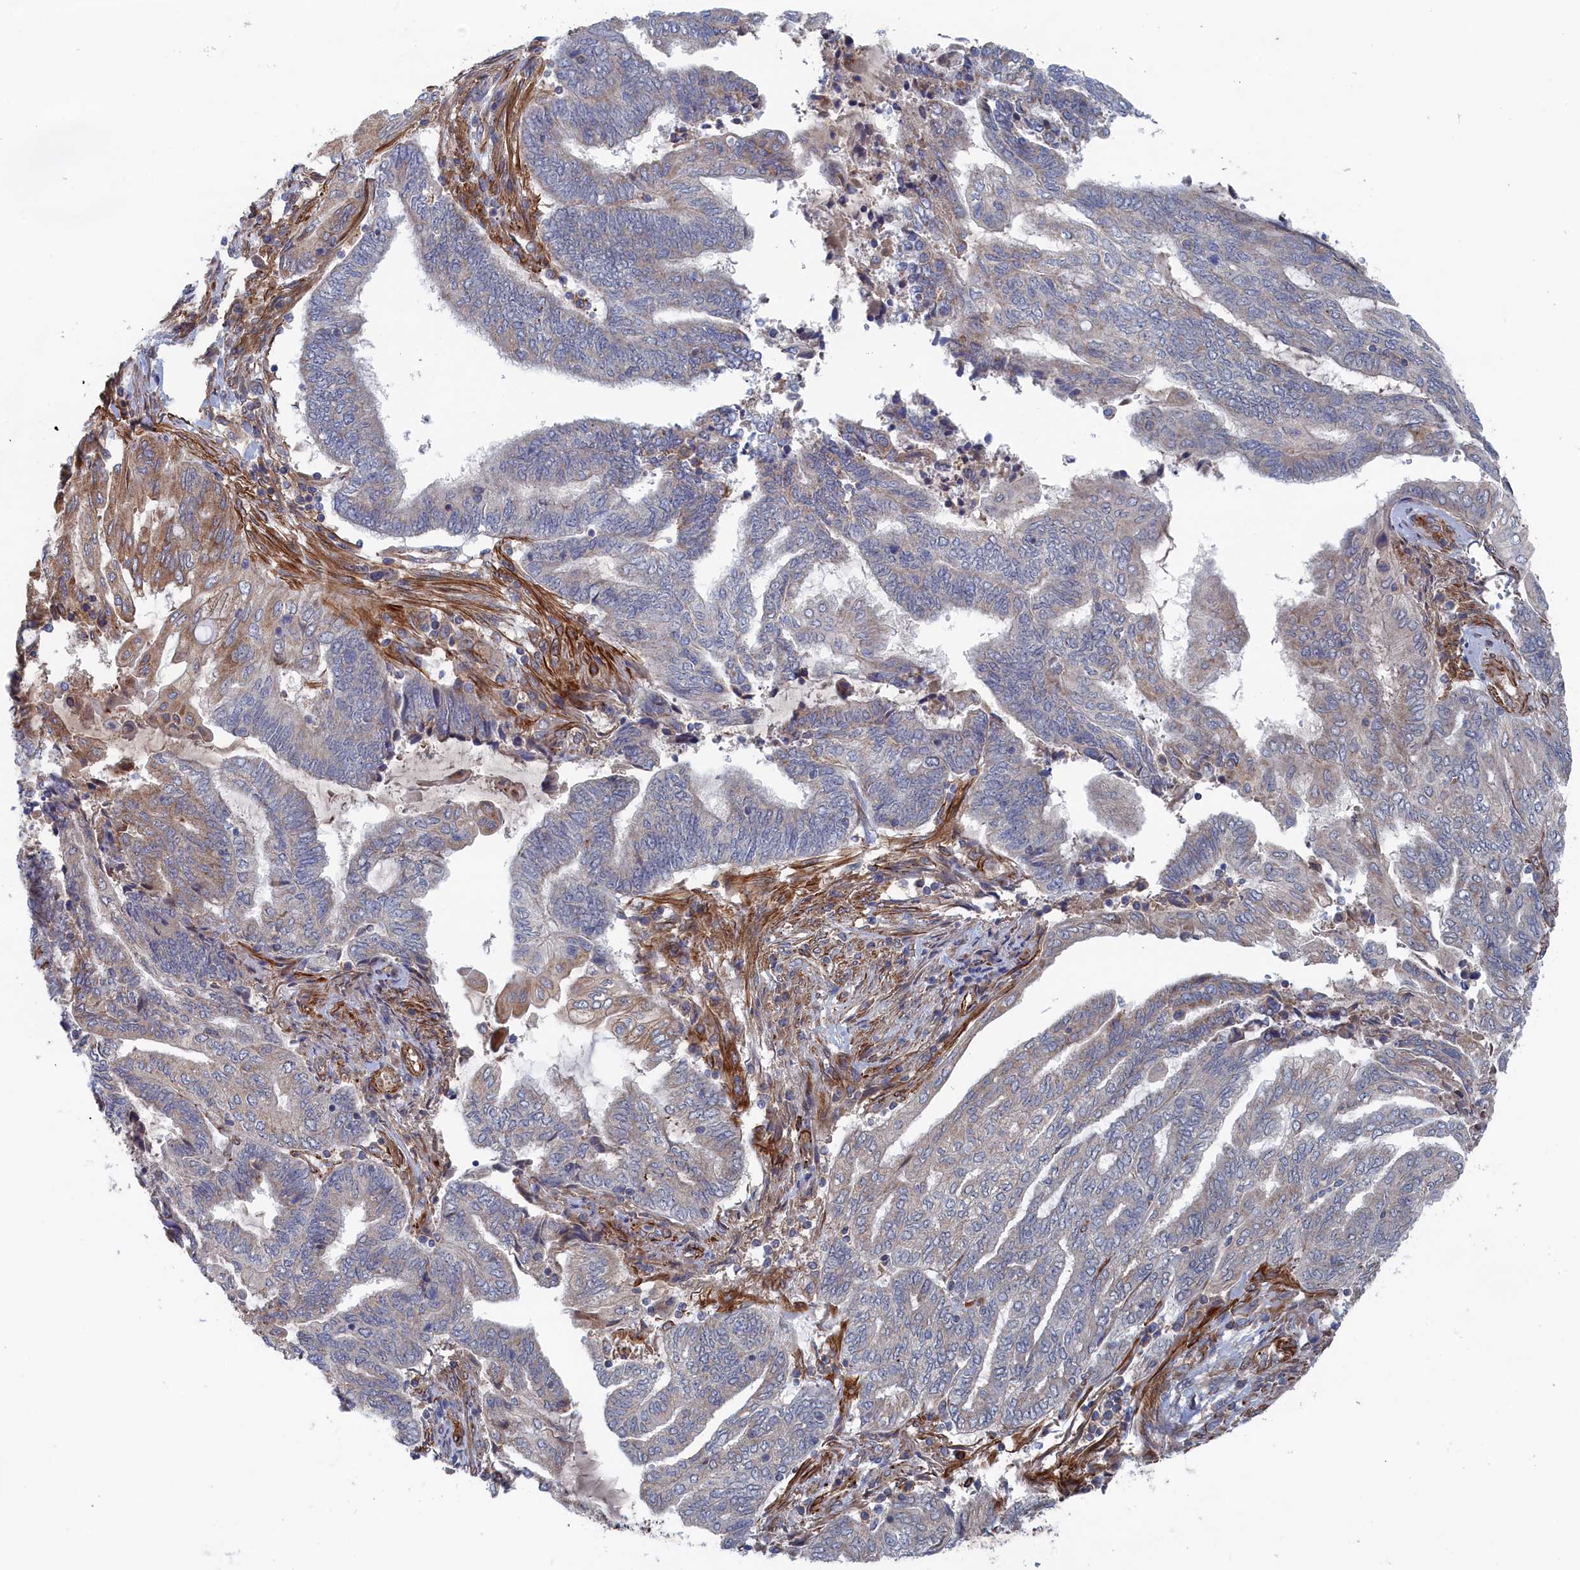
{"staining": {"intensity": "weak", "quantity": "<25%", "location": "cytoplasmic/membranous"}, "tissue": "endometrial cancer", "cell_type": "Tumor cells", "image_type": "cancer", "snomed": [{"axis": "morphology", "description": "Adenocarcinoma, NOS"}, {"axis": "topography", "description": "Uterus"}, {"axis": "topography", "description": "Endometrium"}], "caption": "Adenocarcinoma (endometrial) was stained to show a protein in brown. There is no significant expression in tumor cells.", "gene": "FILIP1L", "patient": {"sex": "female", "age": 70}}